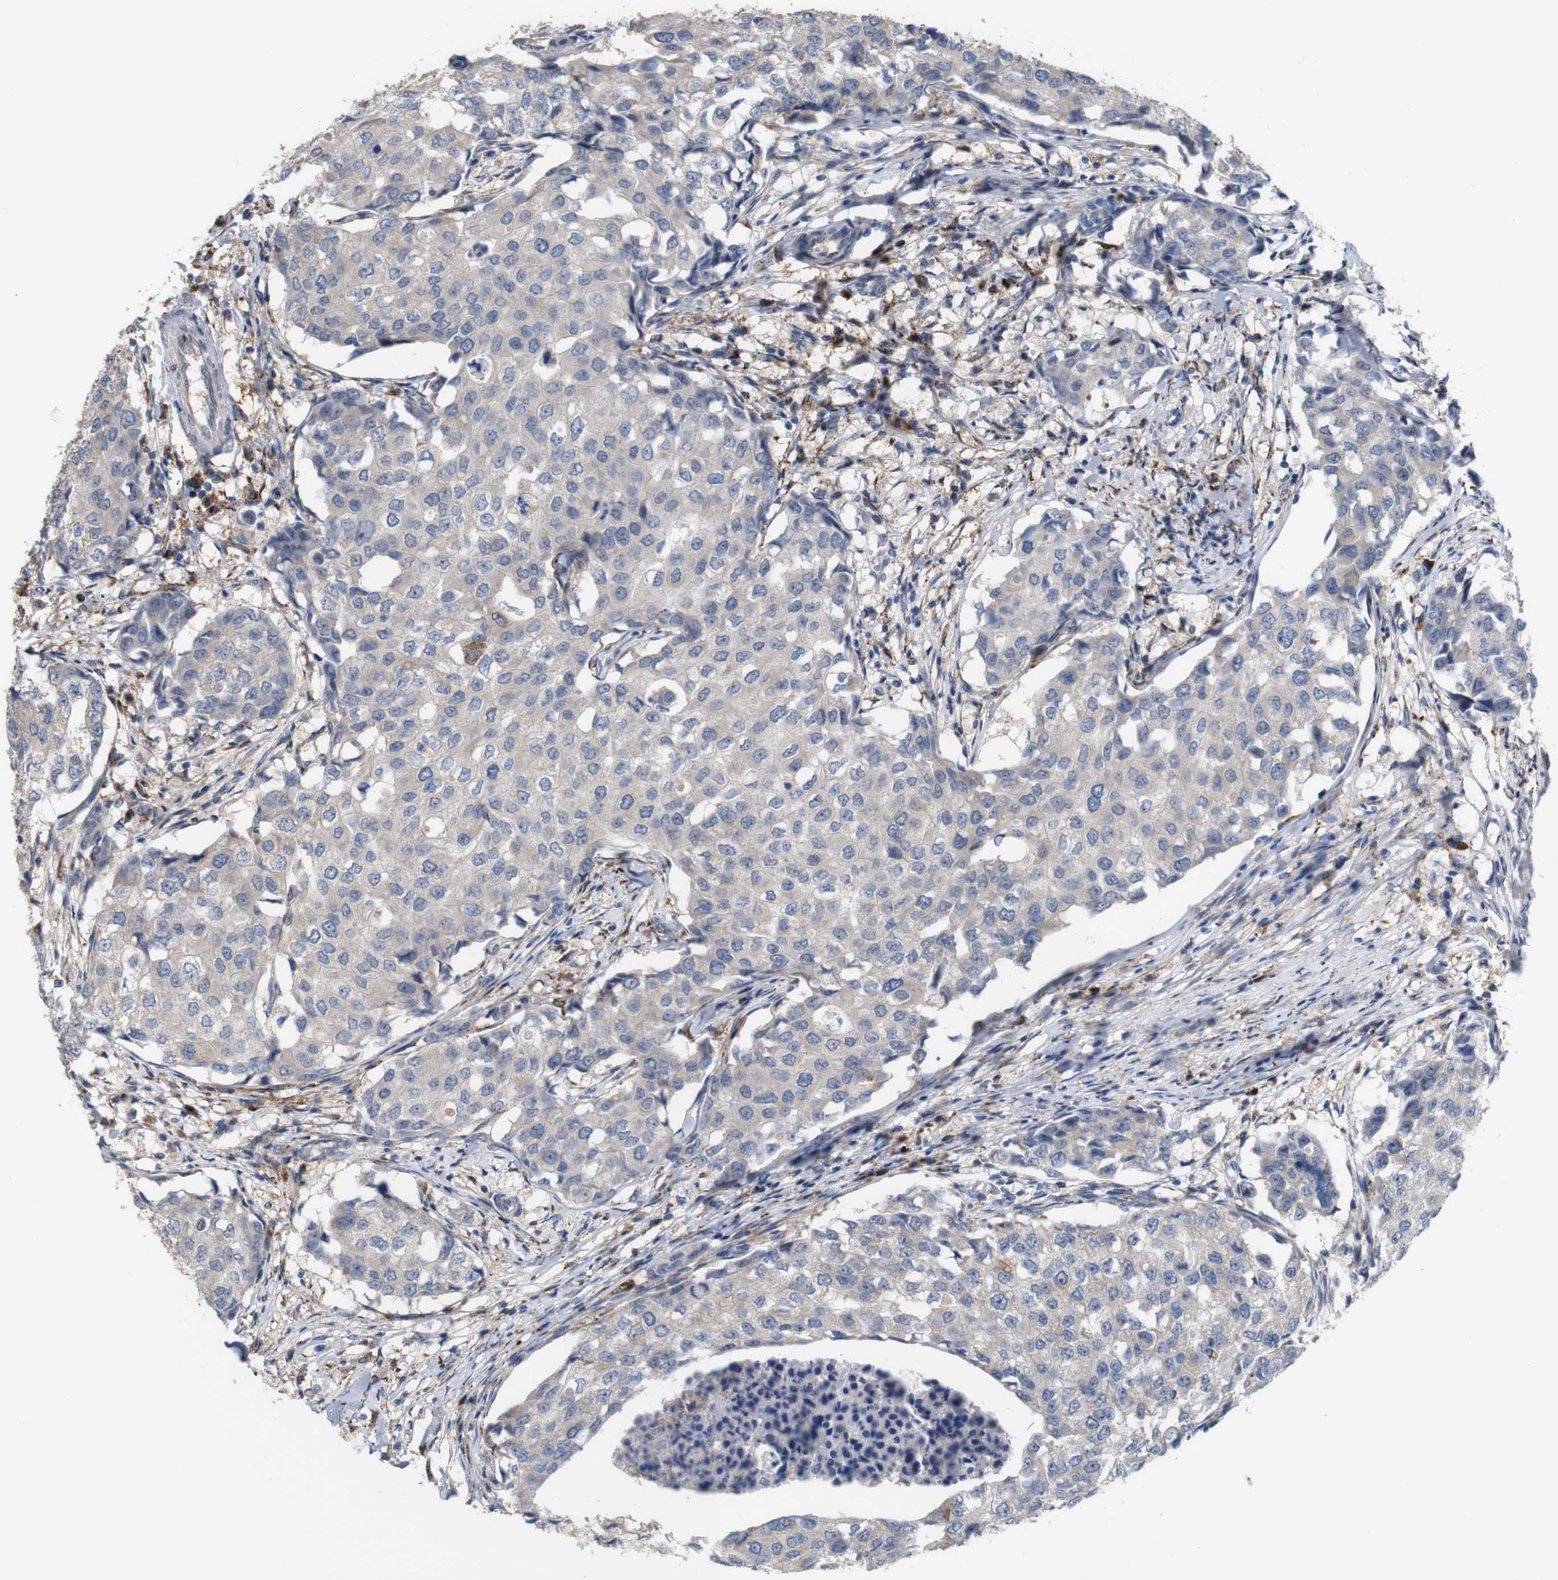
{"staining": {"intensity": "weak", "quantity": ">75%", "location": "cytoplasmic/membranous"}, "tissue": "breast cancer", "cell_type": "Tumor cells", "image_type": "cancer", "snomed": [{"axis": "morphology", "description": "Duct carcinoma"}, {"axis": "topography", "description": "Breast"}], "caption": "Brown immunohistochemical staining in breast cancer (invasive ductal carcinoma) shows weak cytoplasmic/membranous staining in about >75% of tumor cells.", "gene": "PTPRR", "patient": {"sex": "female", "age": 27}}